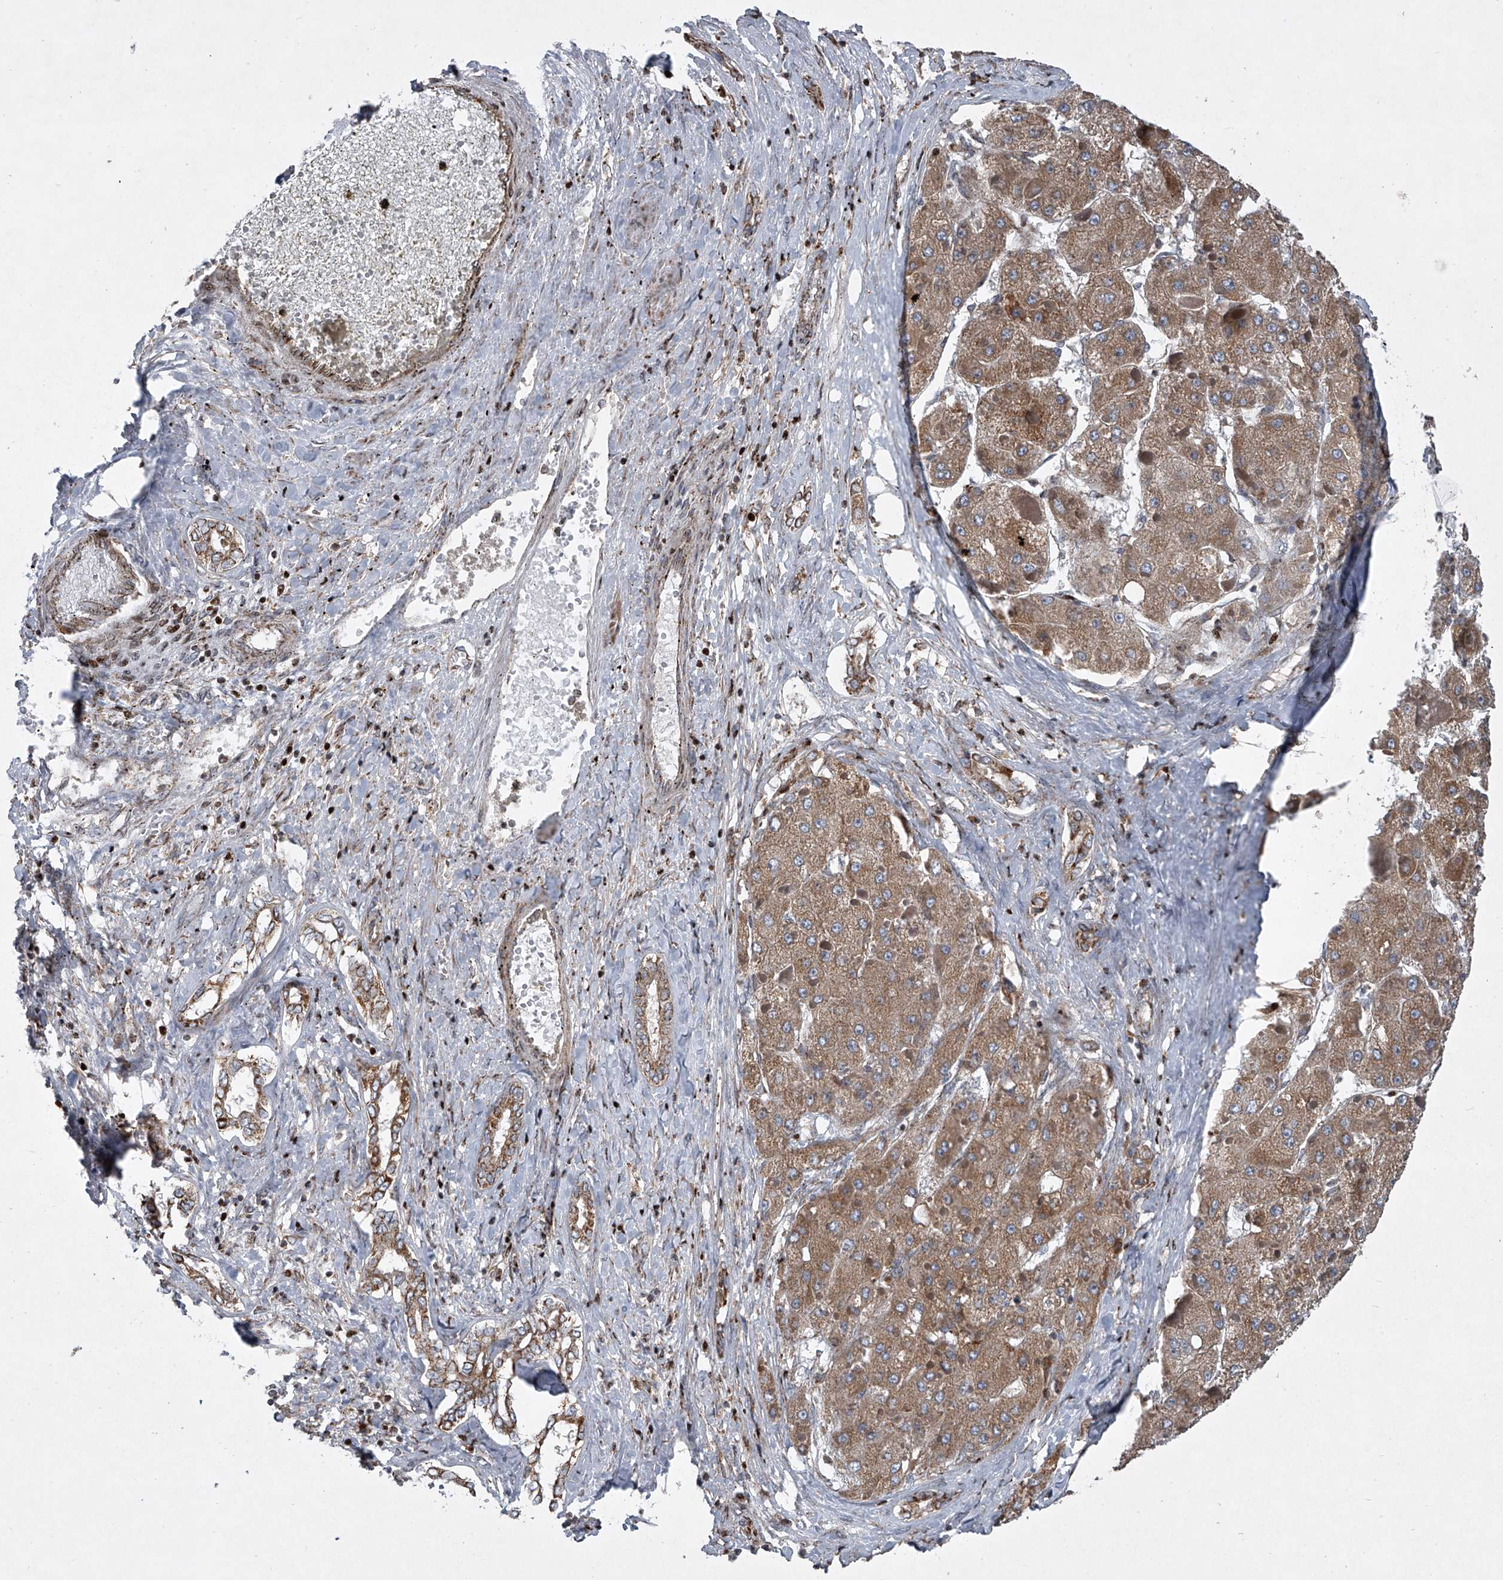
{"staining": {"intensity": "moderate", "quantity": ">75%", "location": "cytoplasmic/membranous"}, "tissue": "liver cancer", "cell_type": "Tumor cells", "image_type": "cancer", "snomed": [{"axis": "morphology", "description": "Carcinoma, Hepatocellular, NOS"}, {"axis": "topography", "description": "Liver"}], "caption": "Moderate cytoplasmic/membranous expression for a protein is identified in approximately >75% of tumor cells of liver cancer (hepatocellular carcinoma) using immunohistochemistry (IHC).", "gene": "STRADA", "patient": {"sex": "female", "age": 73}}